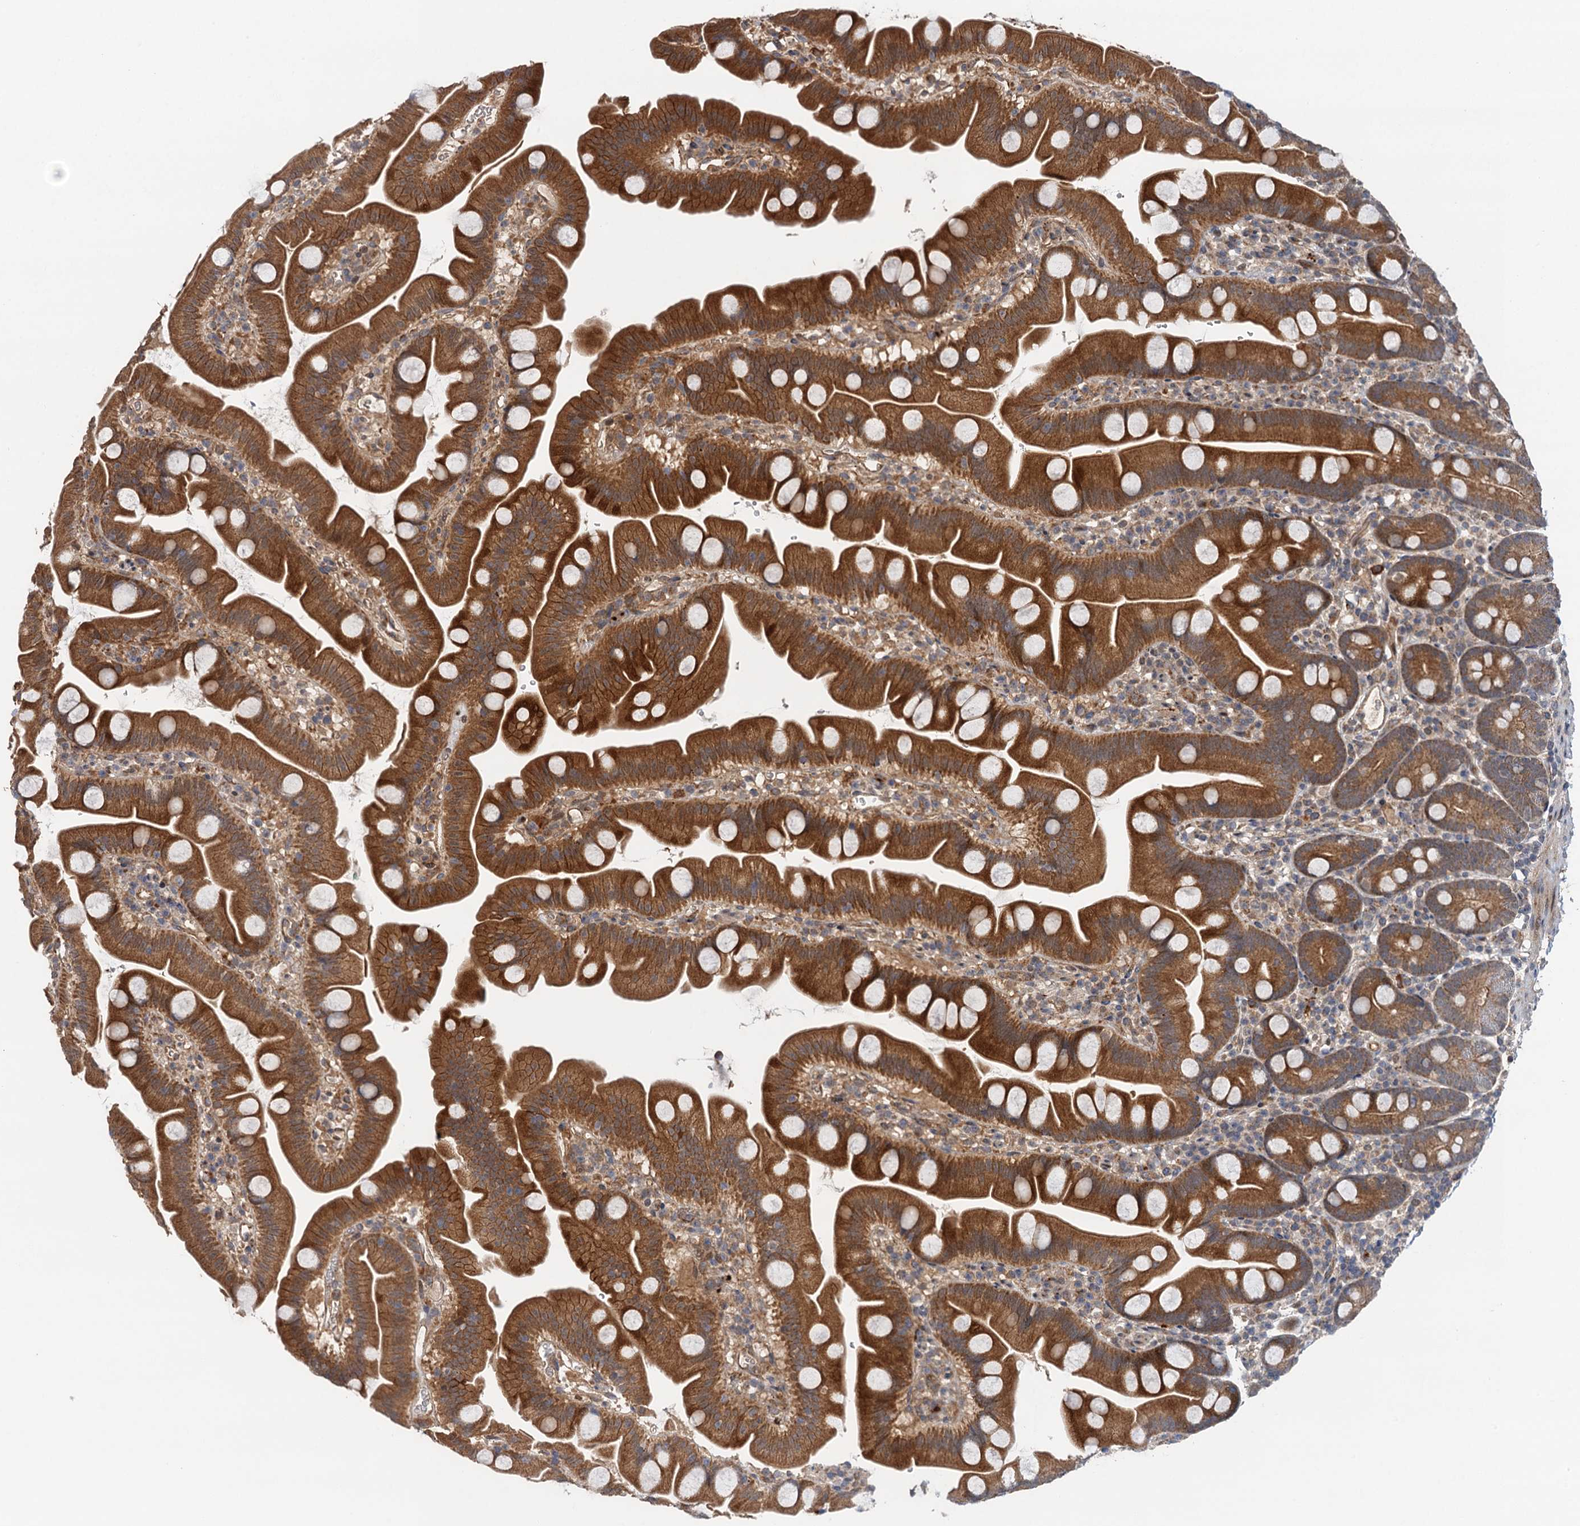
{"staining": {"intensity": "moderate", "quantity": ">75%", "location": "cytoplasmic/membranous"}, "tissue": "small intestine", "cell_type": "Glandular cells", "image_type": "normal", "snomed": [{"axis": "morphology", "description": "Normal tissue, NOS"}, {"axis": "topography", "description": "Small intestine"}], "caption": "Protein expression by IHC demonstrates moderate cytoplasmic/membranous expression in about >75% of glandular cells in unremarkable small intestine. (DAB = brown stain, brightfield microscopy at high magnification).", "gene": "NLRP10", "patient": {"sex": "female", "age": 68}}